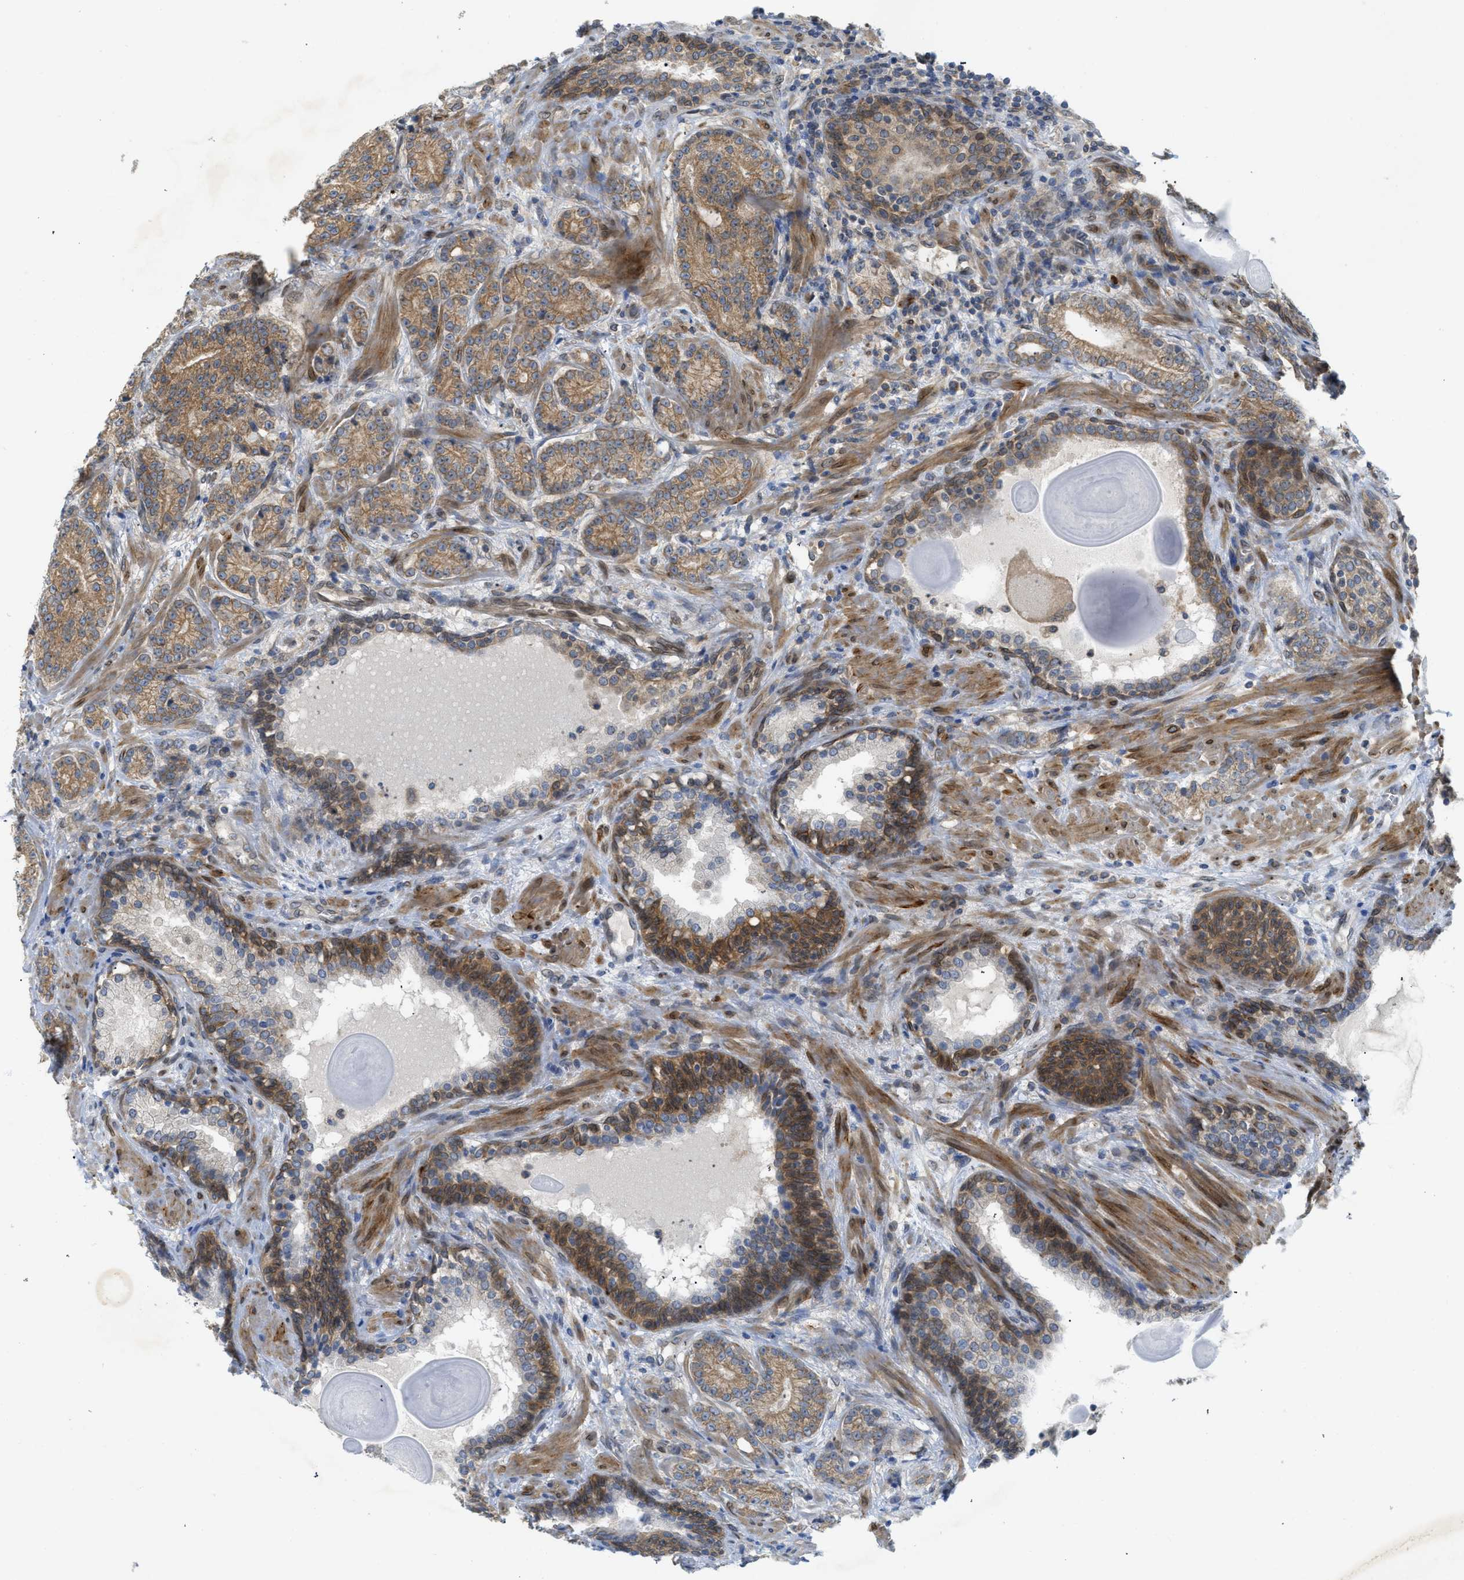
{"staining": {"intensity": "moderate", "quantity": ">75%", "location": "cytoplasmic/membranous"}, "tissue": "prostate cancer", "cell_type": "Tumor cells", "image_type": "cancer", "snomed": [{"axis": "morphology", "description": "Adenocarcinoma, High grade"}, {"axis": "topography", "description": "Prostate"}], "caption": "Tumor cells exhibit medium levels of moderate cytoplasmic/membranous expression in approximately >75% of cells in human prostate cancer (adenocarcinoma (high-grade)).", "gene": "EIF2AK3", "patient": {"sex": "male", "age": 61}}